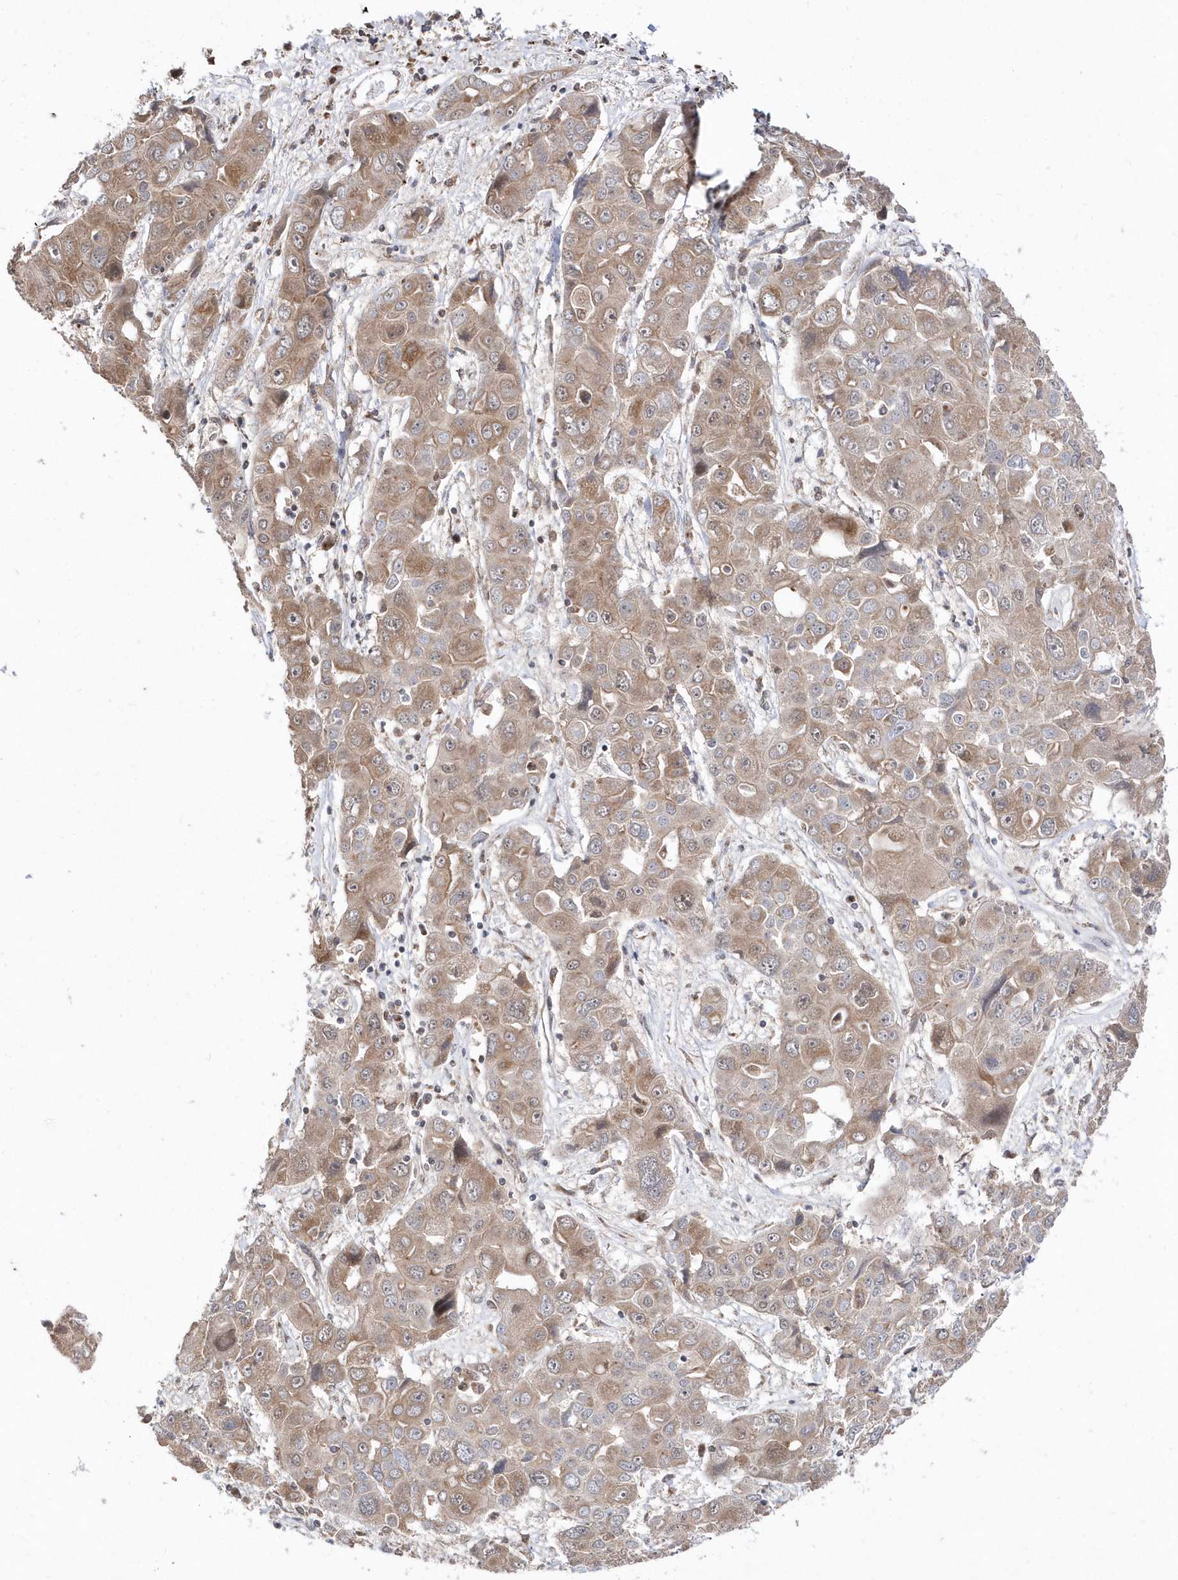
{"staining": {"intensity": "weak", "quantity": ">75%", "location": "cytoplasmic/membranous"}, "tissue": "liver cancer", "cell_type": "Tumor cells", "image_type": "cancer", "snomed": [{"axis": "morphology", "description": "Cholangiocarcinoma"}, {"axis": "topography", "description": "Liver"}], "caption": "A high-resolution micrograph shows immunohistochemistry staining of cholangiocarcinoma (liver), which shows weak cytoplasmic/membranous staining in approximately >75% of tumor cells. The protein is shown in brown color, while the nuclei are stained blue.", "gene": "DALRD3", "patient": {"sex": "male", "age": 67}}